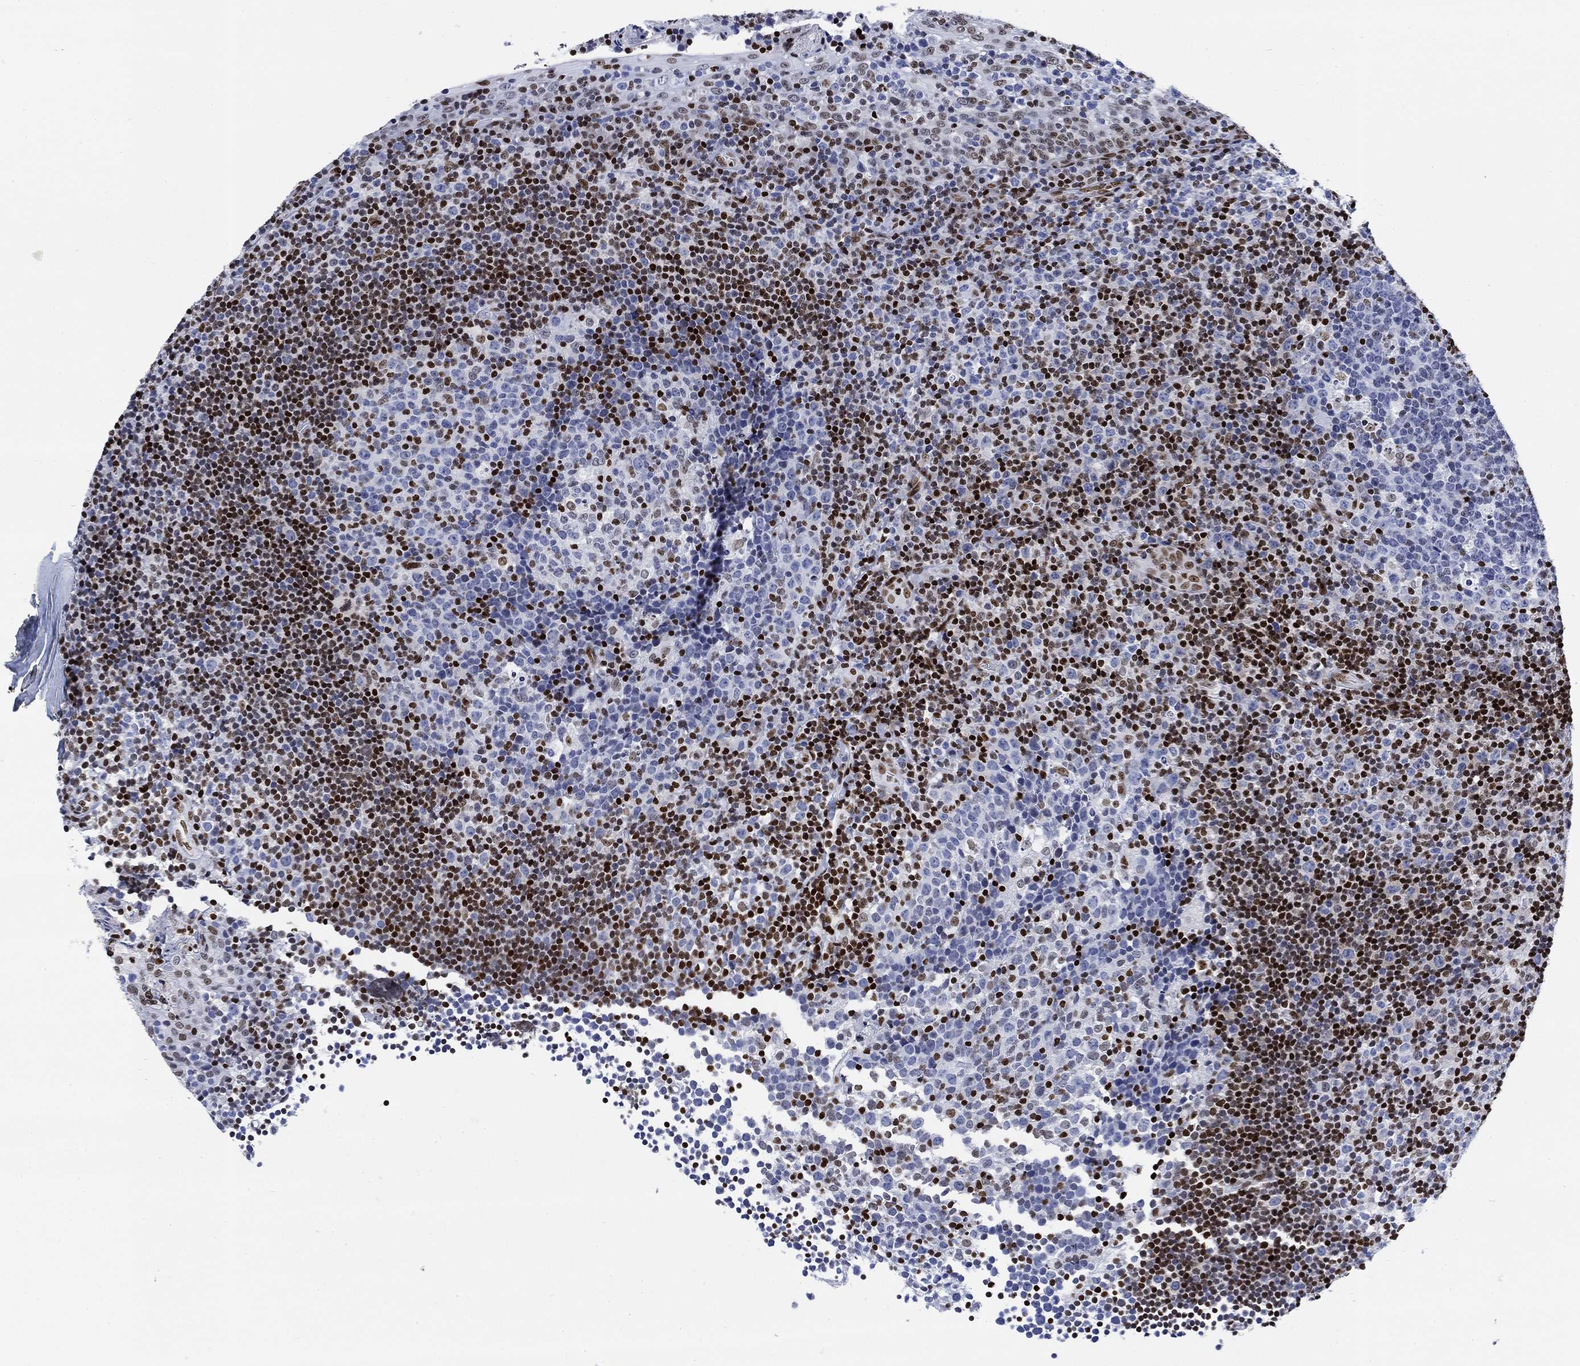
{"staining": {"intensity": "strong", "quantity": "<25%", "location": "nuclear"}, "tissue": "tonsil", "cell_type": "Germinal center cells", "image_type": "normal", "snomed": [{"axis": "morphology", "description": "Normal tissue, NOS"}, {"axis": "topography", "description": "Tonsil"}], "caption": "A histopathology image of human tonsil stained for a protein reveals strong nuclear brown staining in germinal center cells. (DAB IHC, brown staining for protein, blue staining for nuclei).", "gene": "H1", "patient": {"sex": "female", "age": 5}}